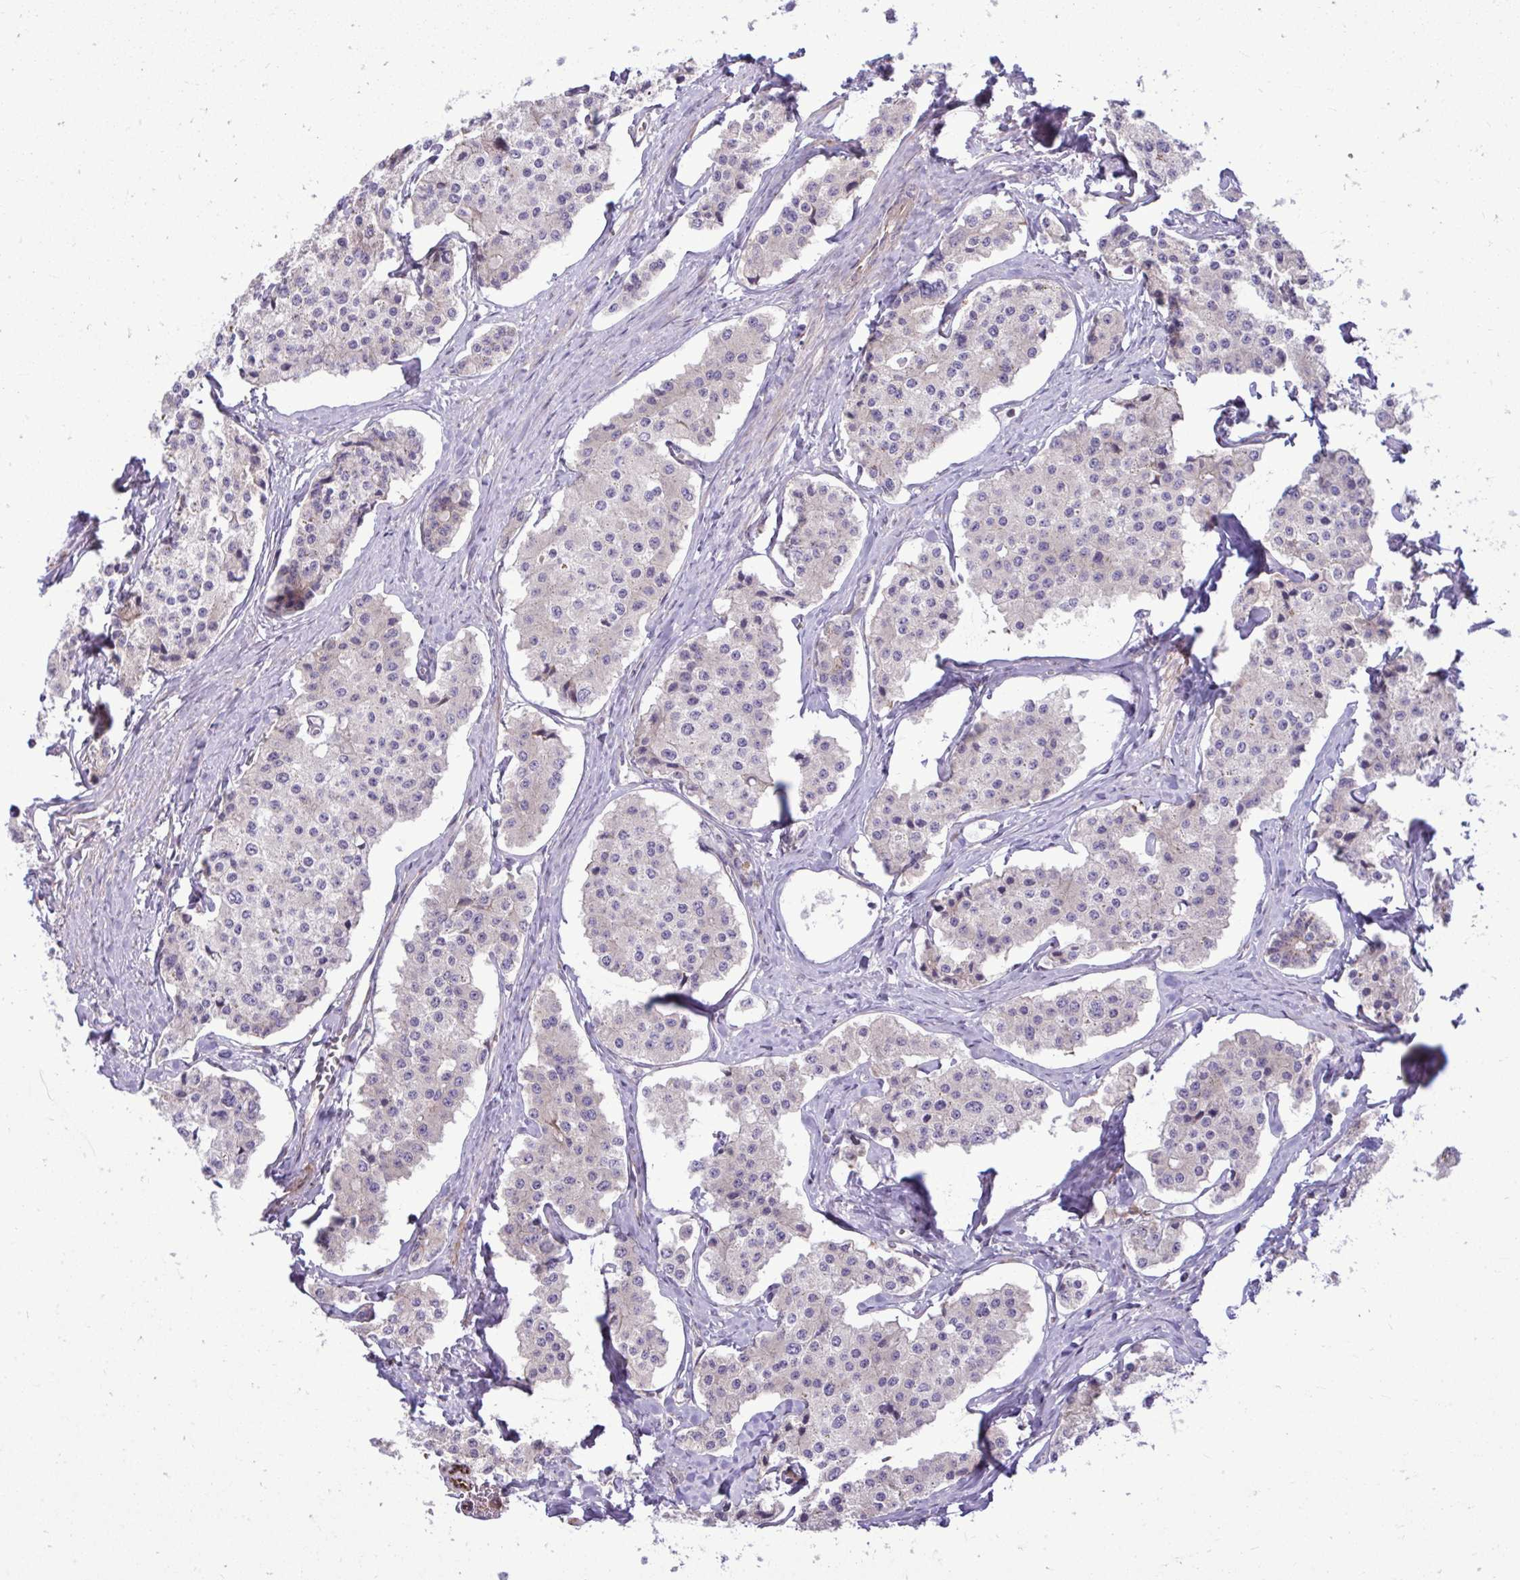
{"staining": {"intensity": "negative", "quantity": "none", "location": "none"}, "tissue": "carcinoid", "cell_type": "Tumor cells", "image_type": "cancer", "snomed": [{"axis": "morphology", "description": "Carcinoid, malignant, NOS"}, {"axis": "topography", "description": "Small intestine"}], "caption": "IHC of human carcinoid demonstrates no staining in tumor cells. The staining is performed using DAB brown chromogen with nuclei counter-stained in using hematoxylin.", "gene": "ZSCAN9", "patient": {"sex": "female", "age": 65}}